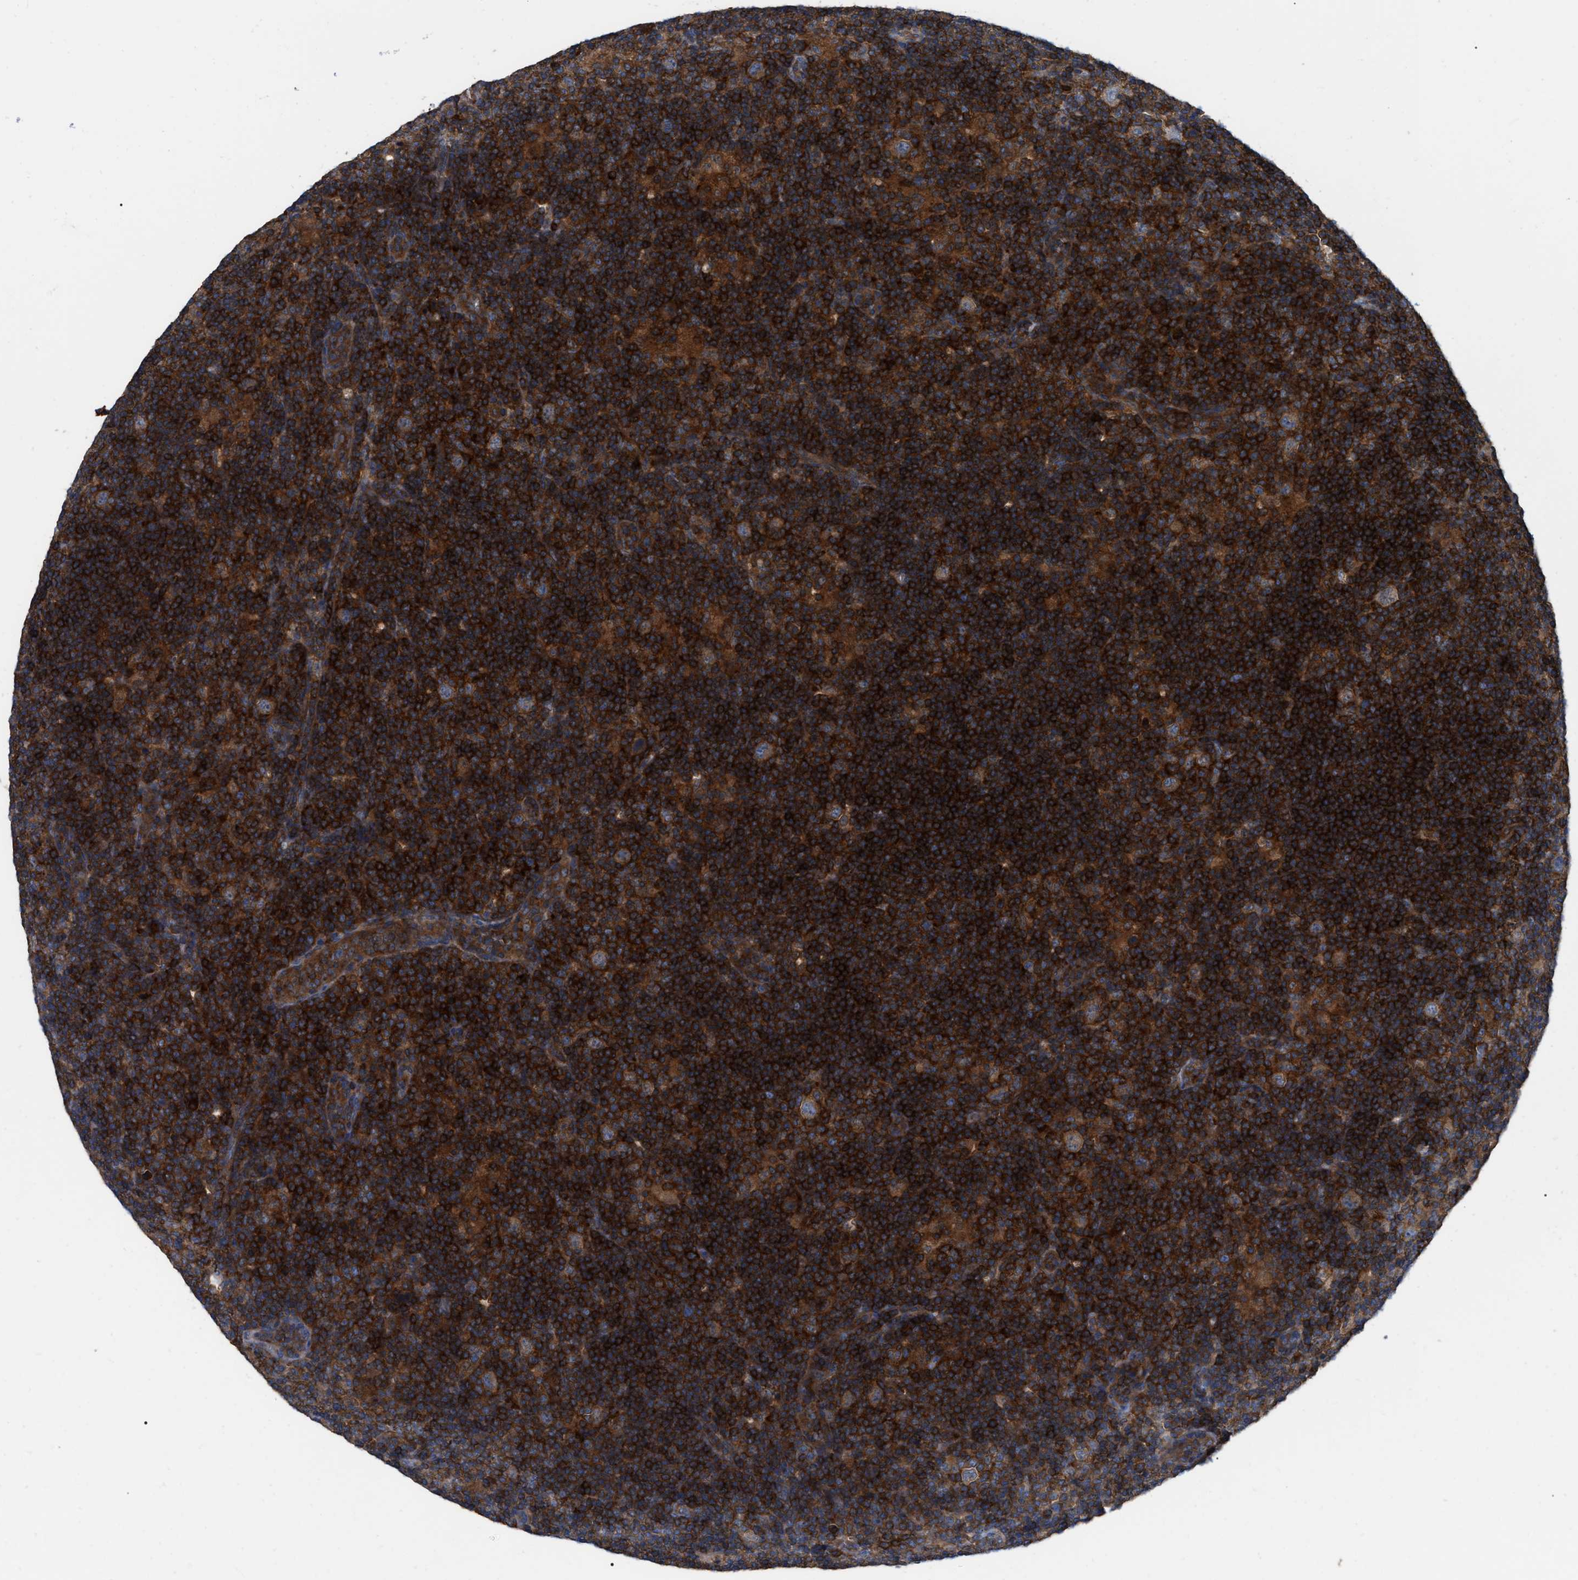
{"staining": {"intensity": "weak", "quantity": ">75%", "location": "cytoplasmic/membranous"}, "tissue": "lymphoma", "cell_type": "Tumor cells", "image_type": "cancer", "snomed": [{"axis": "morphology", "description": "Hodgkin's disease, NOS"}, {"axis": "topography", "description": "Lymph node"}], "caption": "The immunohistochemical stain highlights weak cytoplasmic/membranous positivity in tumor cells of lymphoma tissue.", "gene": "RABEP1", "patient": {"sex": "female", "age": 57}}